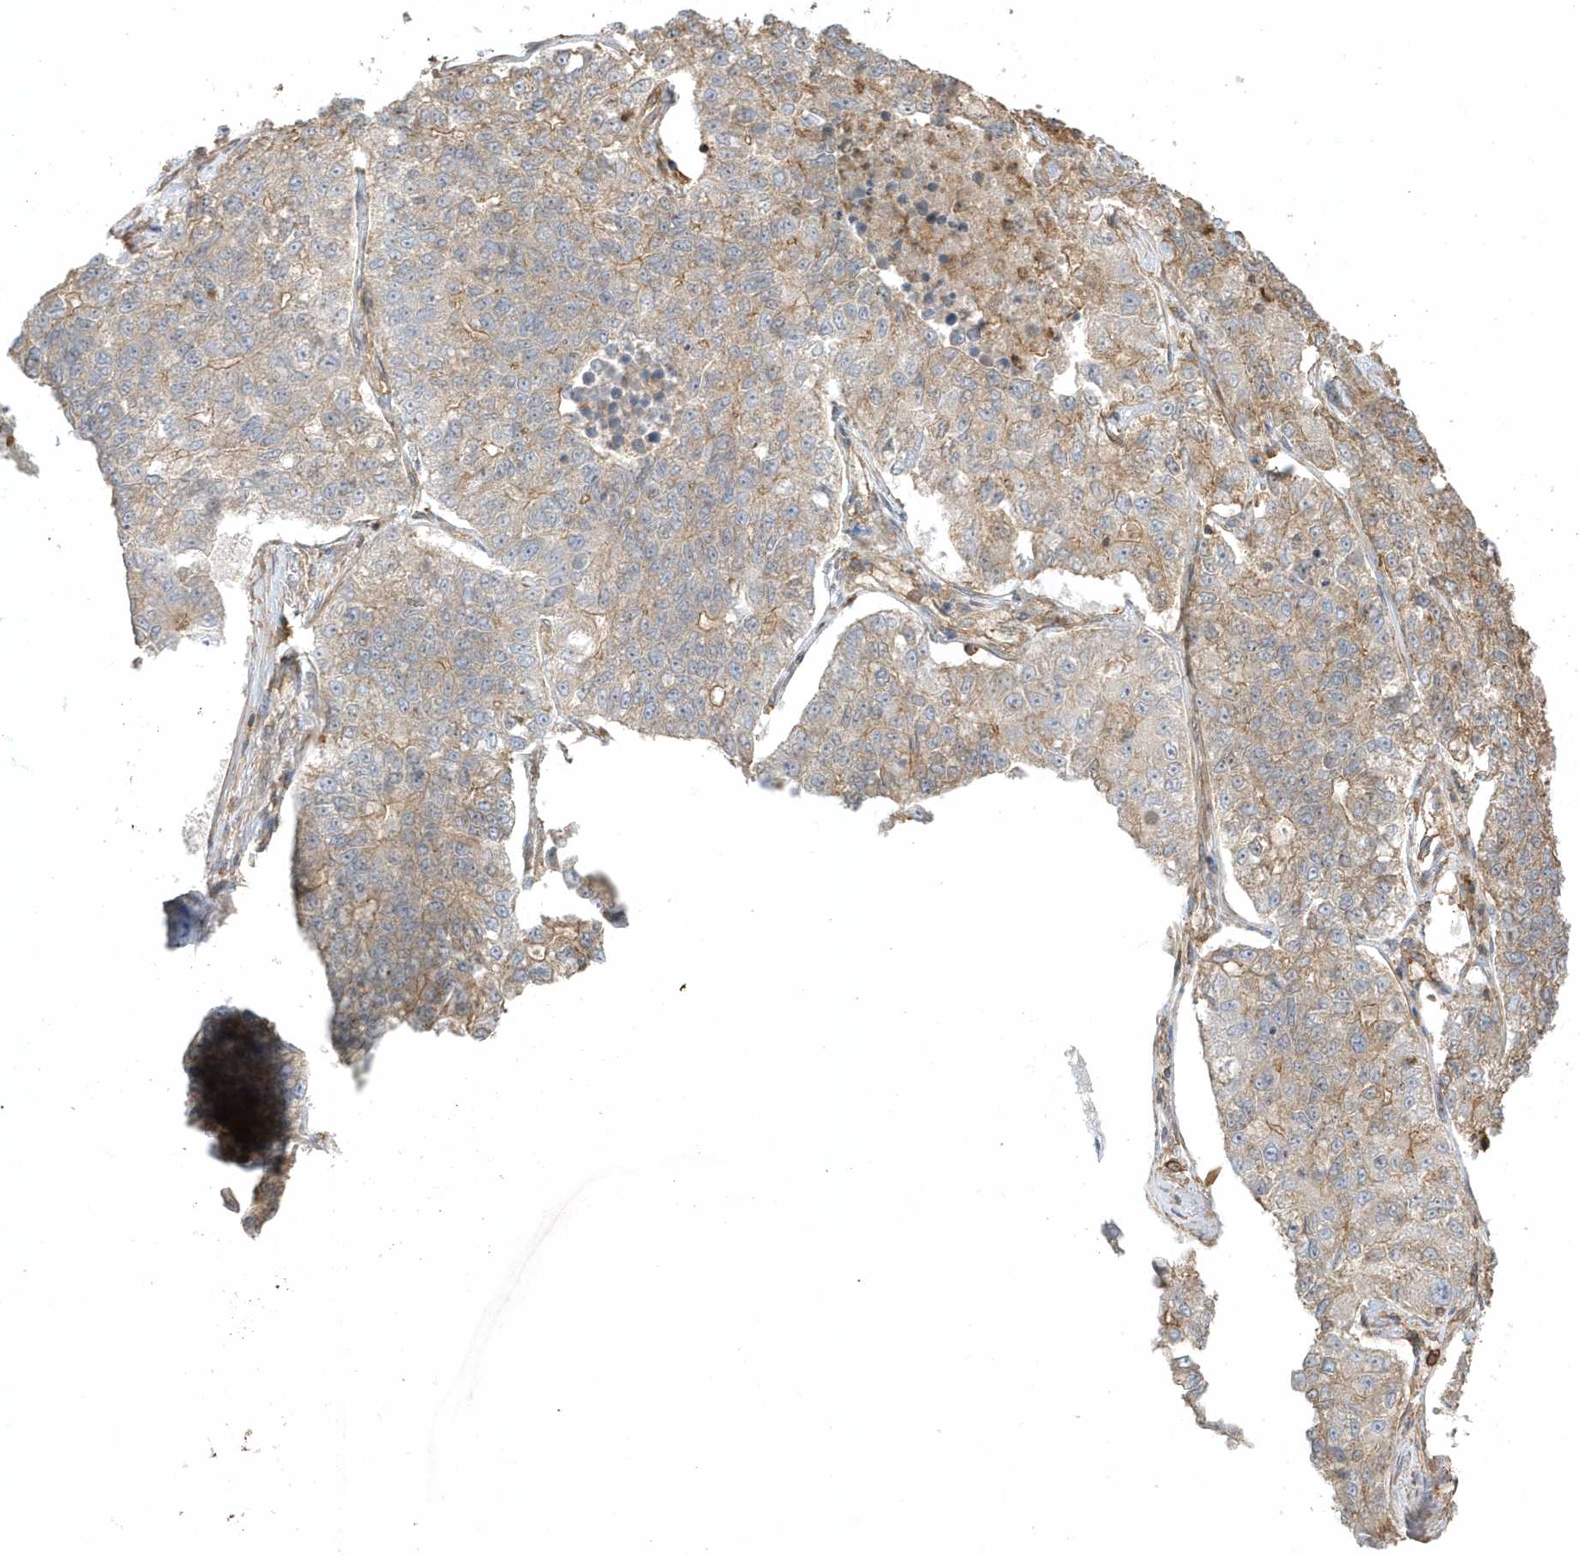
{"staining": {"intensity": "weak", "quantity": "25%-75%", "location": "cytoplasmic/membranous"}, "tissue": "lung cancer", "cell_type": "Tumor cells", "image_type": "cancer", "snomed": [{"axis": "morphology", "description": "Adenocarcinoma, NOS"}, {"axis": "topography", "description": "Lung"}], "caption": "Protein staining by IHC displays weak cytoplasmic/membranous positivity in approximately 25%-75% of tumor cells in lung cancer.", "gene": "ZBTB8A", "patient": {"sex": "male", "age": 49}}